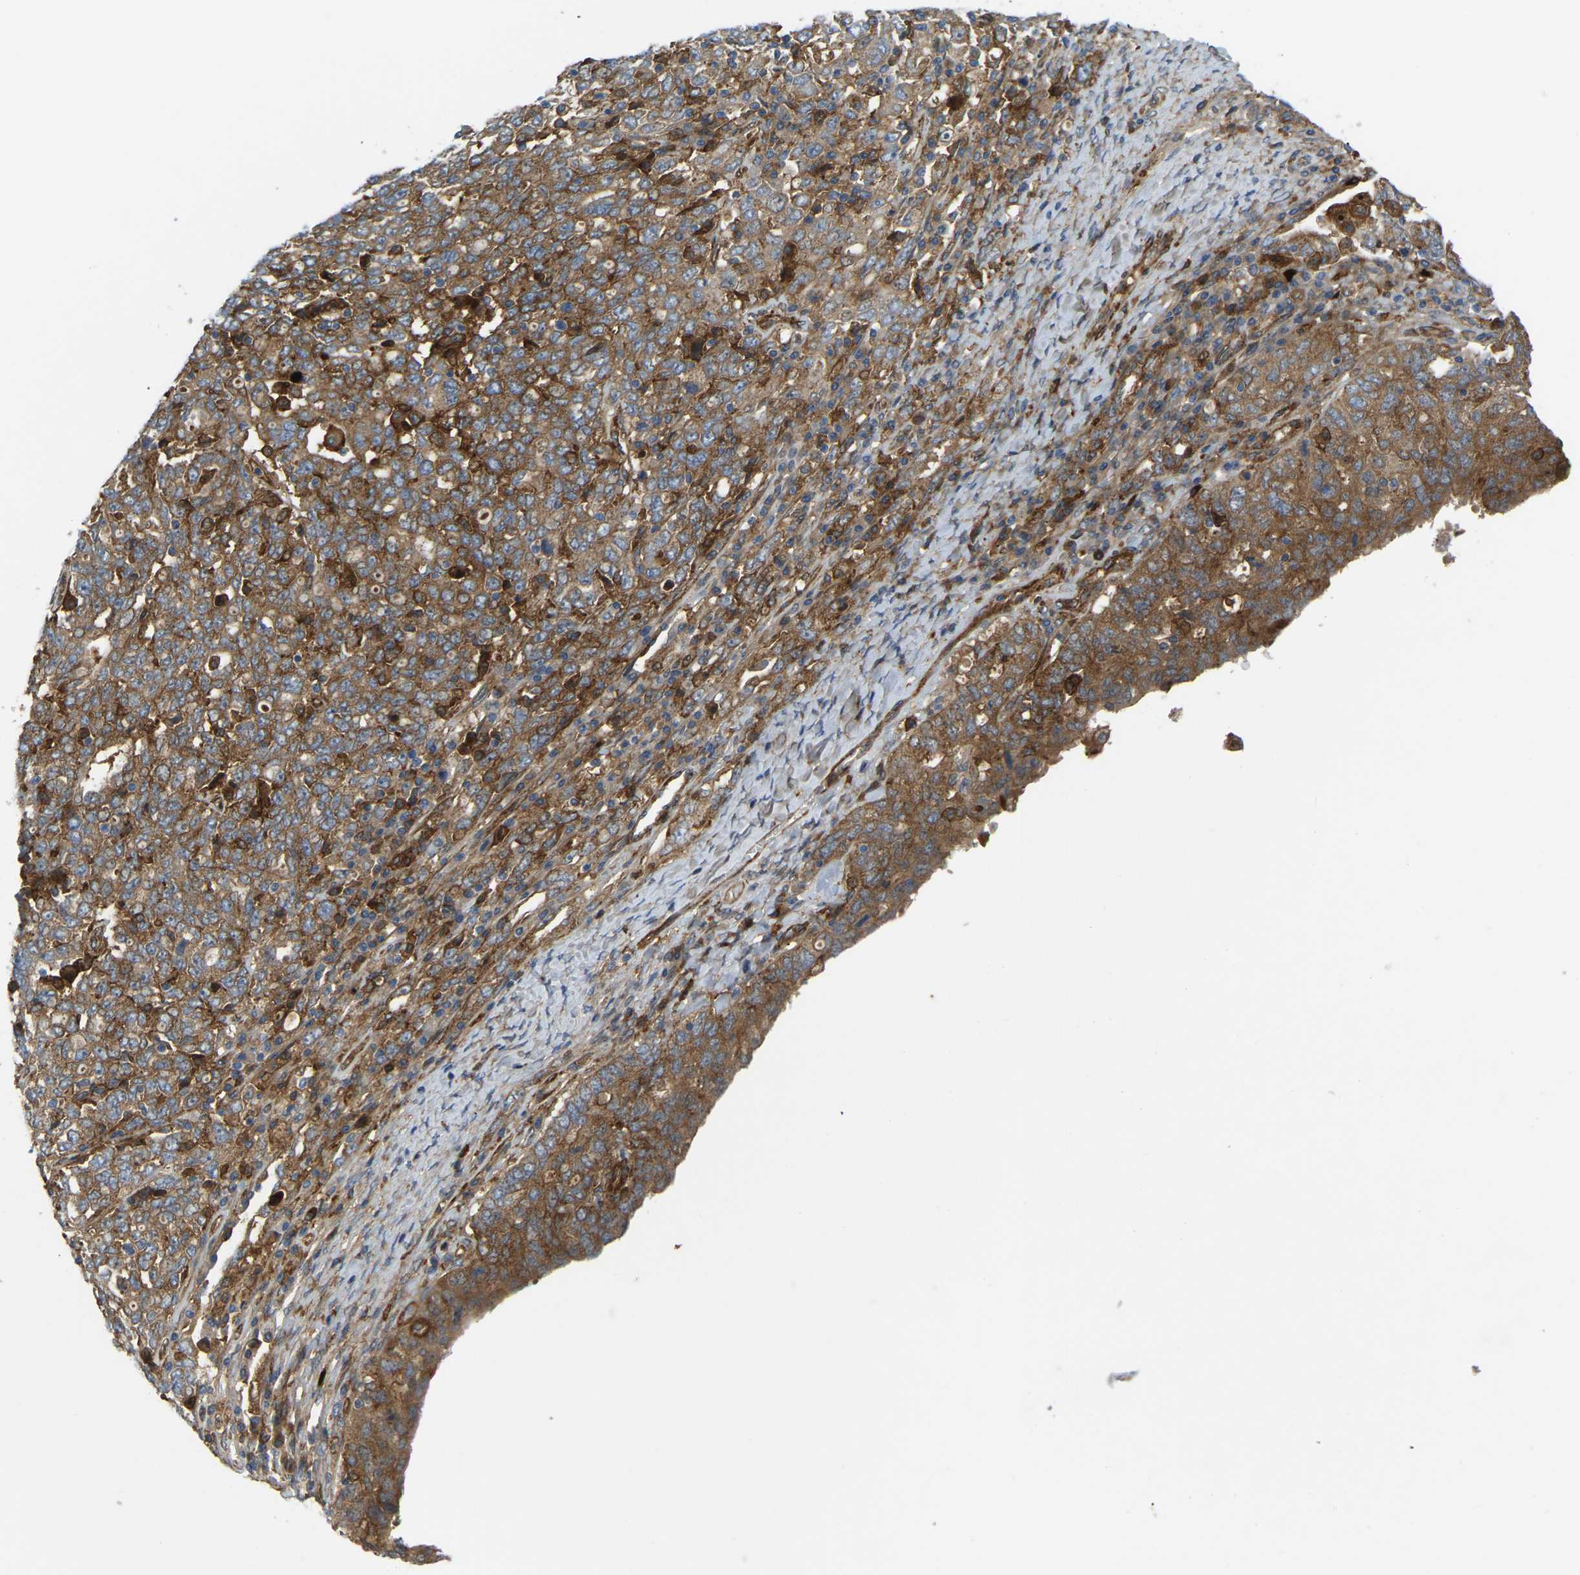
{"staining": {"intensity": "moderate", "quantity": ">75%", "location": "cytoplasmic/membranous"}, "tissue": "ovarian cancer", "cell_type": "Tumor cells", "image_type": "cancer", "snomed": [{"axis": "morphology", "description": "Carcinoma, endometroid"}, {"axis": "topography", "description": "Ovary"}], "caption": "Protein expression analysis of ovarian cancer demonstrates moderate cytoplasmic/membranous staining in about >75% of tumor cells. The staining was performed using DAB (3,3'-diaminobenzidine) to visualize the protein expression in brown, while the nuclei were stained in blue with hematoxylin (Magnification: 20x).", "gene": "PICALM", "patient": {"sex": "female", "age": 62}}